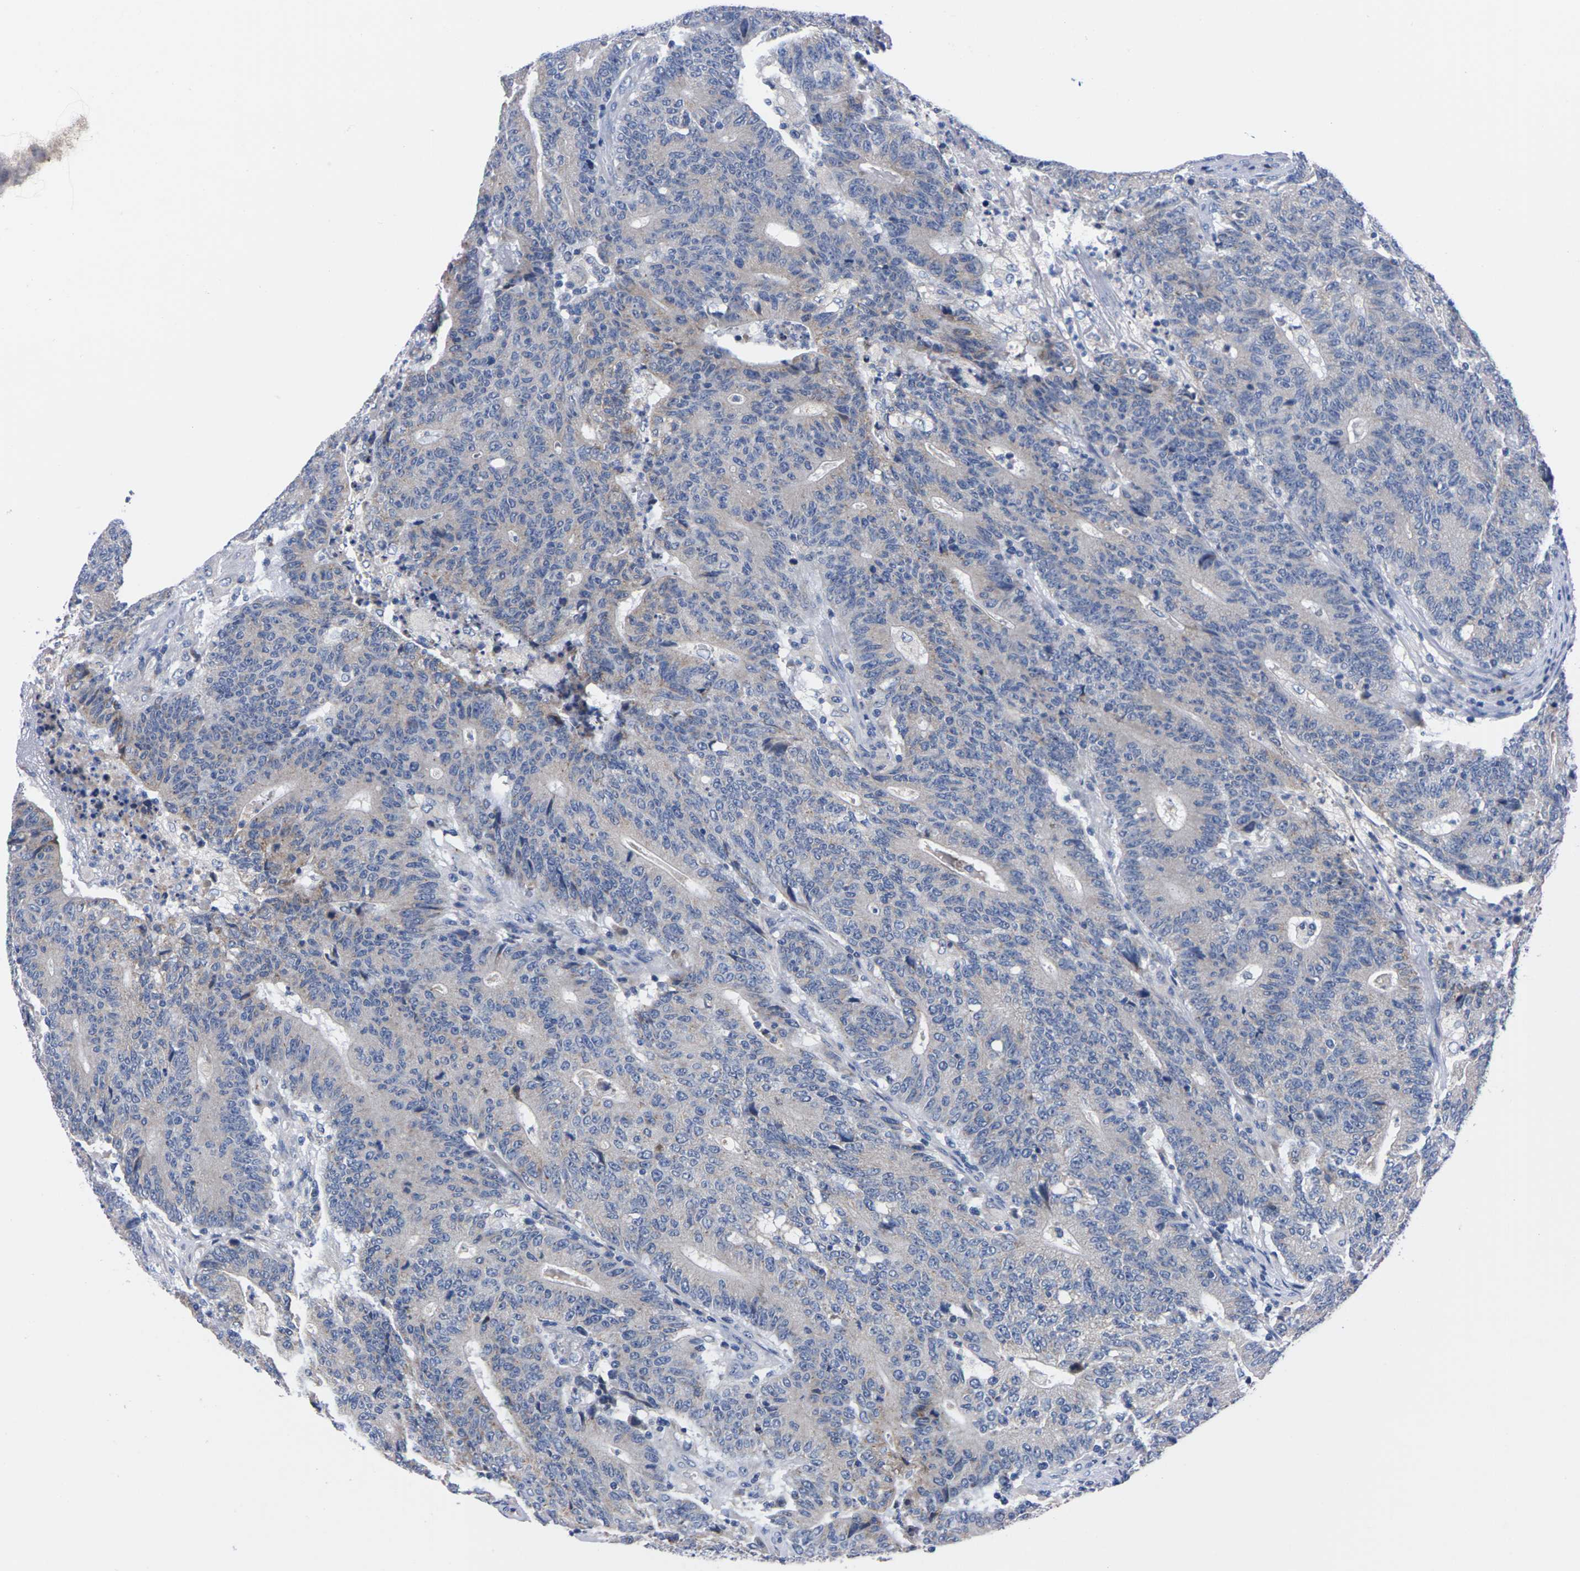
{"staining": {"intensity": "negative", "quantity": "none", "location": "none"}, "tissue": "colorectal cancer", "cell_type": "Tumor cells", "image_type": "cancer", "snomed": [{"axis": "morphology", "description": "Normal tissue, NOS"}, {"axis": "morphology", "description": "Adenocarcinoma, NOS"}, {"axis": "topography", "description": "Colon"}], "caption": "The IHC photomicrograph has no significant expression in tumor cells of colorectal cancer tissue.", "gene": "FAM210A", "patient": {"sex": "female", "age": 75}}